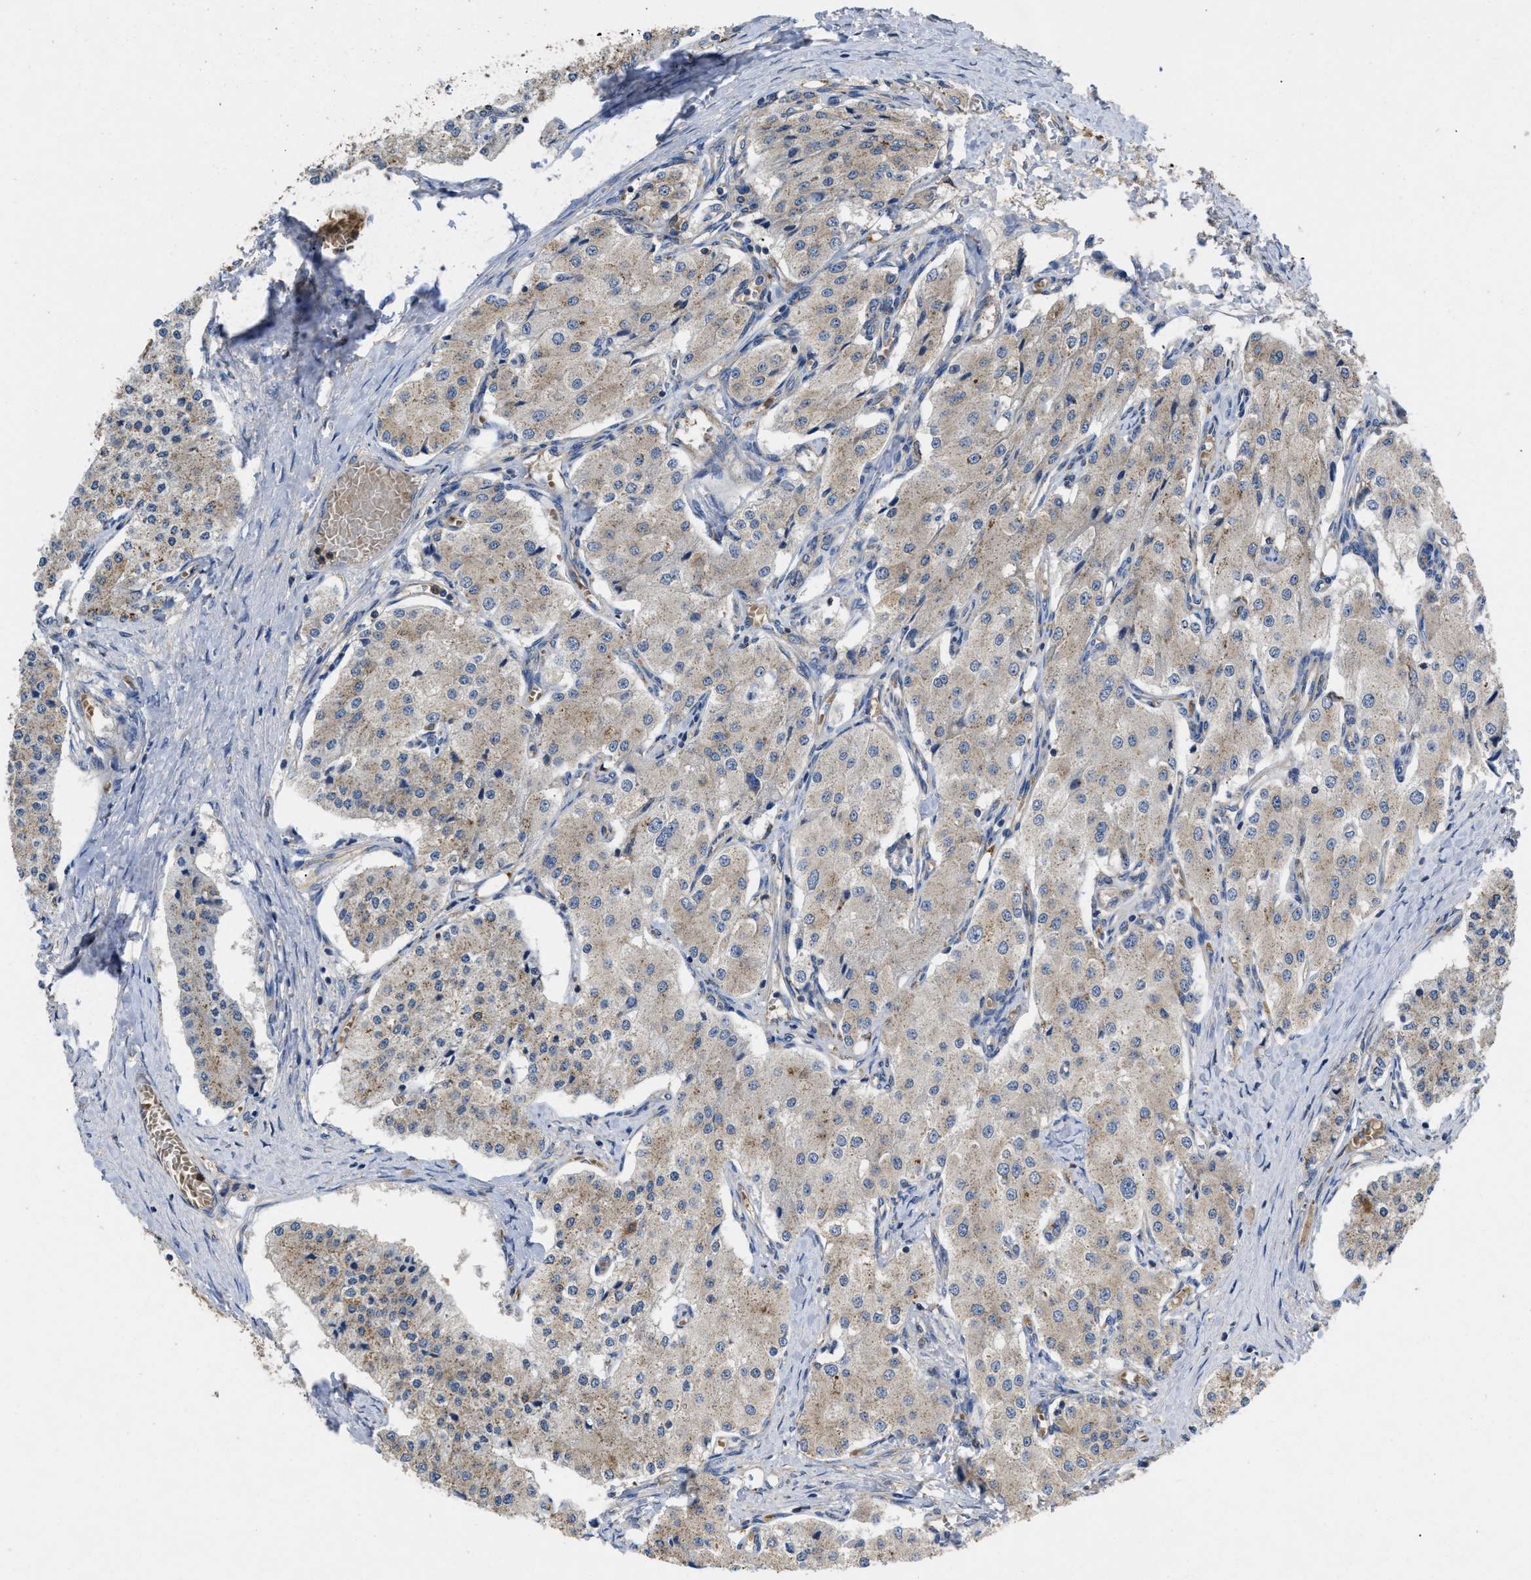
{"staining": {"intensity": "weak", "quantity": "<25%", "location": "cytoplasmic/membranous"}, "tissue": "carcinoid", "cell_type": "Tumor cells", "image_type": "cancer", "snomed": [{"axis": "morphology", "description": "Carcinoid, malignant, NOS"}, {"axis": "topography", "description": "Colon"}], "caption": "High magnification brightfield microscopy of carcinoid (malignant) stained with DAB (brown) and counterstained with hematoxylin (blue): tumor cells show no significant positivity. (DAB (3,3'-diaminobenzidine) immunohistochemistry with hematoxylin counter stain).", "gene": "RNF216", "patient": {"sex": "female", "age": 52}}